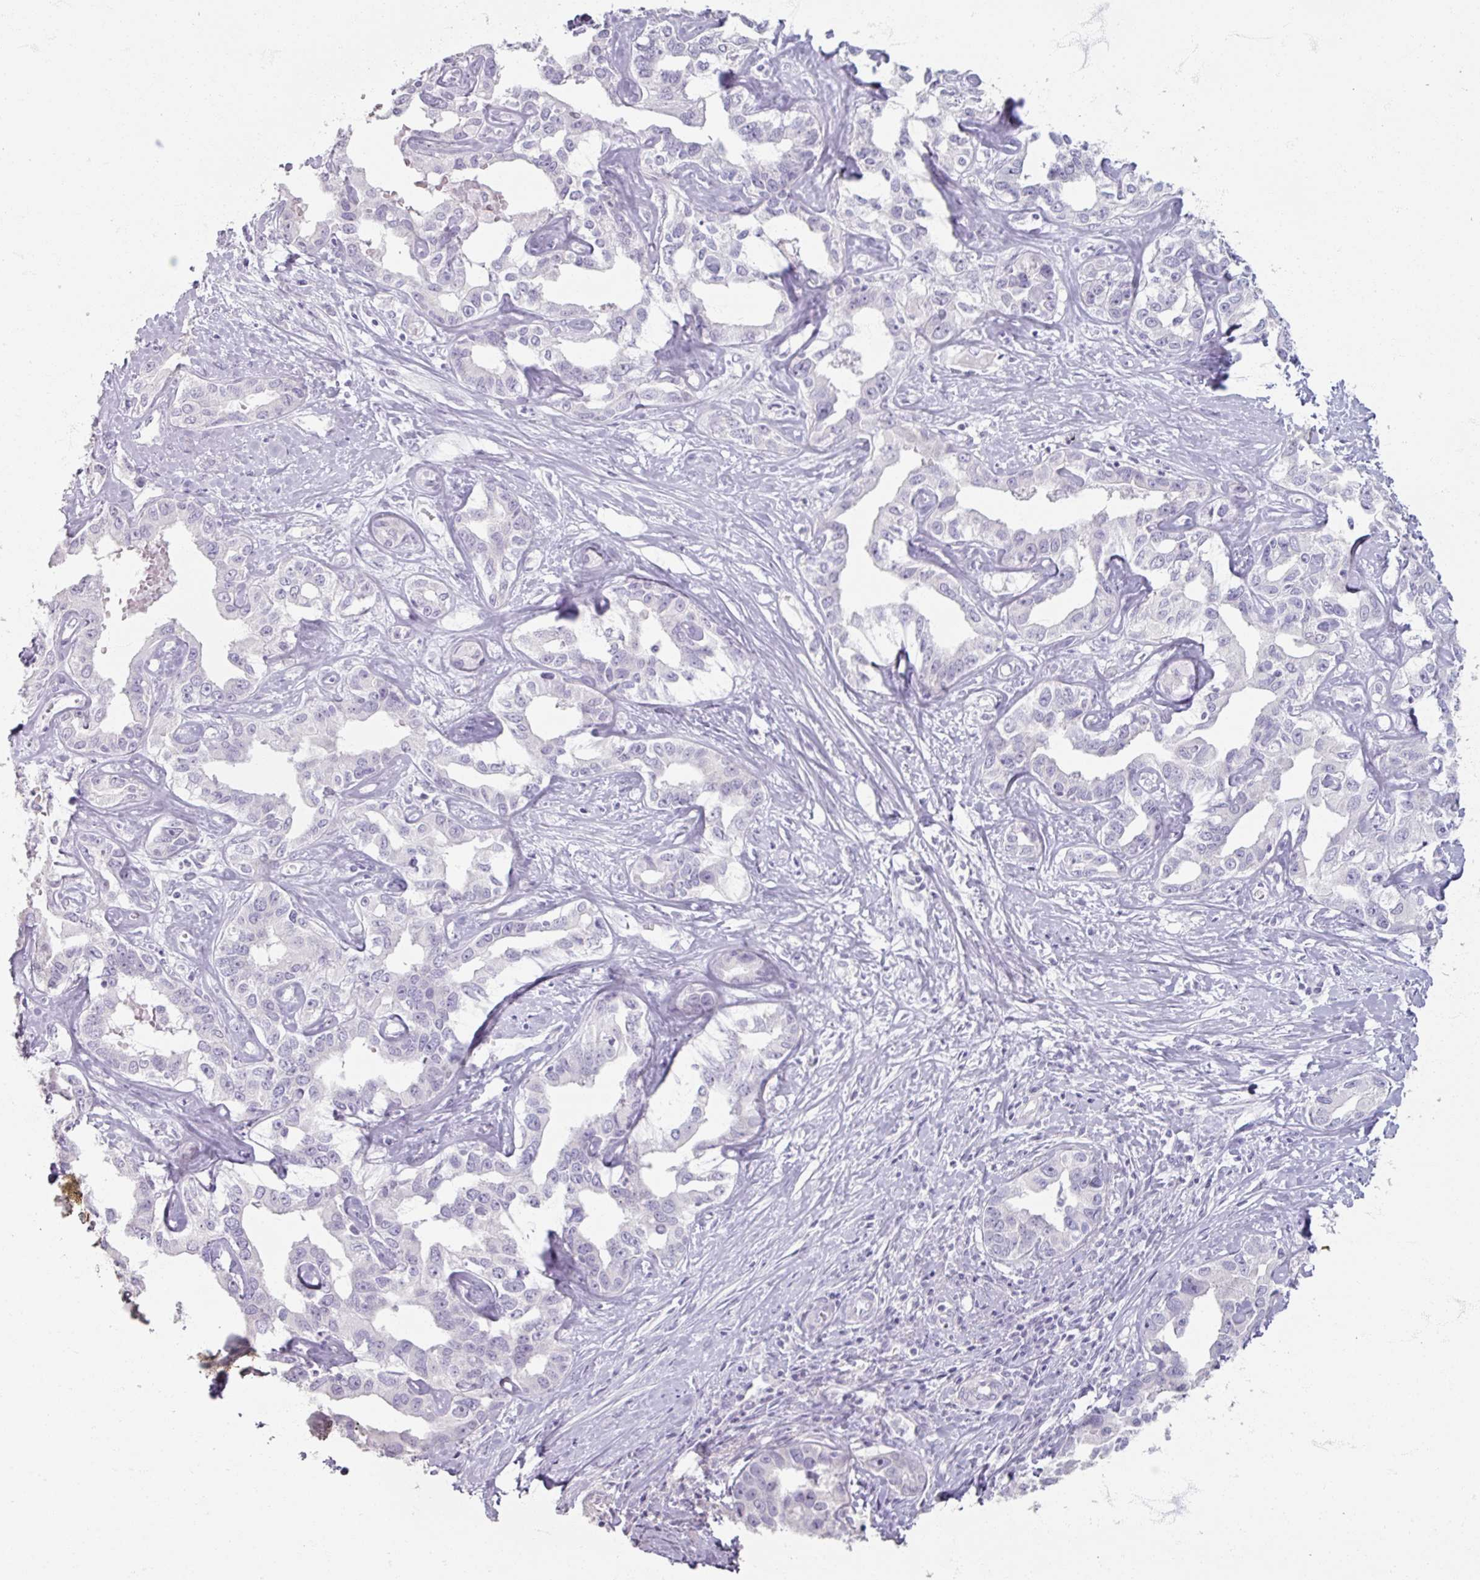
{"staining": {"intensity": "negative", "quantity": "none", "location": "none"}, "tissue": "liver cancer", "cell_type": "Tumor cells", "image_type": "cancer", "snomed": [{"axis": "morphology", "description": "Cholangiocarcinoma"}, {"axis": "topography", "description": "Liver"}], "caption": "Tumor cells show no significant expression in cholangiocarcinoma (liver).", "gene": "TG", "patient": {"sex": "male", "age": 59}}